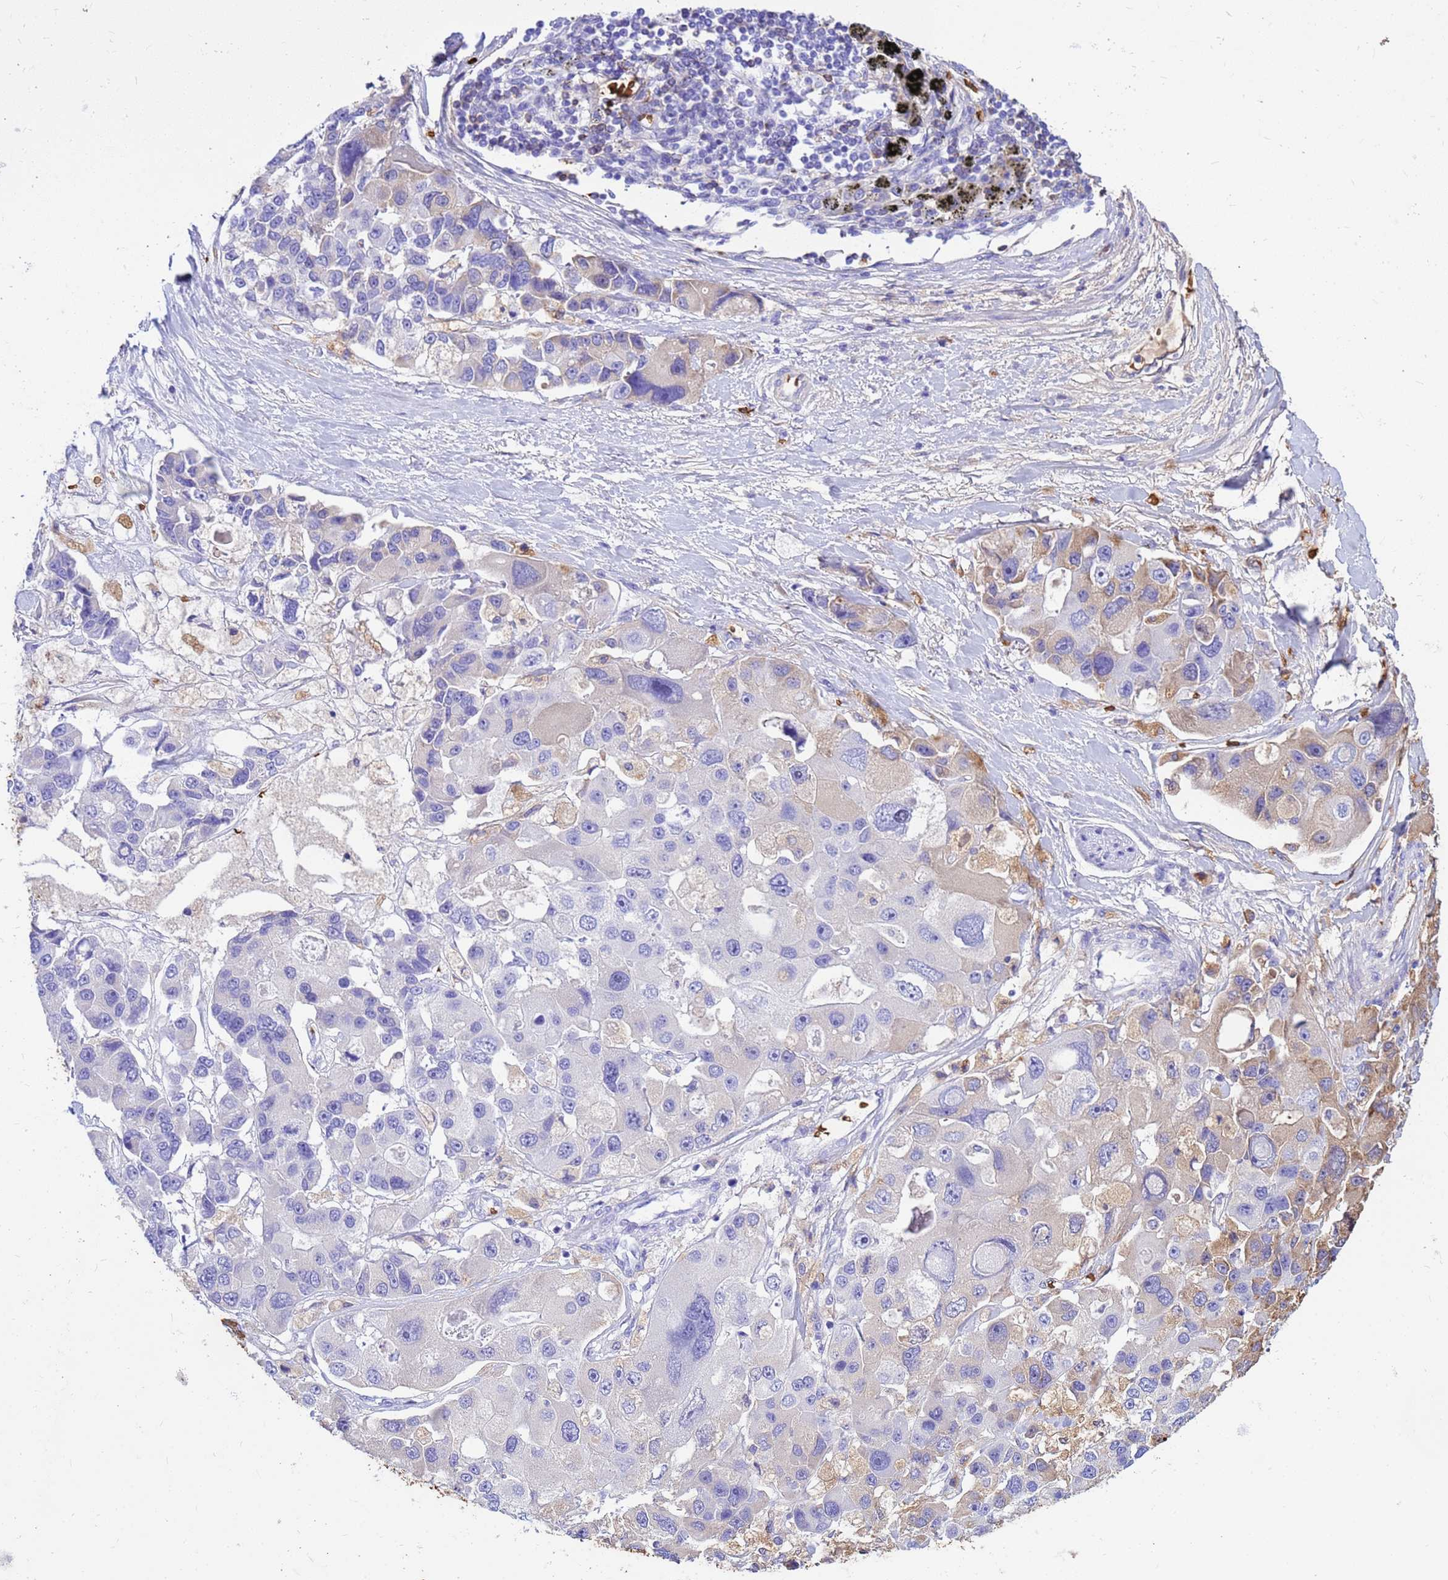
{"staining": {"intensity": "moderate", "quantity": "<25%", "location": "cytoplasmic/membranous"}, "tissue": "lung cancer", "cell_type": "Tumor cells", "image_type": "cancer", "snomed": [{"axis": "morphology", "description": "Adenocarcinoma, NOS"}, {"axis": "topography", "description": "Lung"}], "caption": "Lung adenocarcinoma stained with a brown dye exhibits moderate cytoplasmic/membranous positive expression in about <25% of tumor cells.", "gene": "HBA2", "patient": {"sex": "female", "age": 54}}